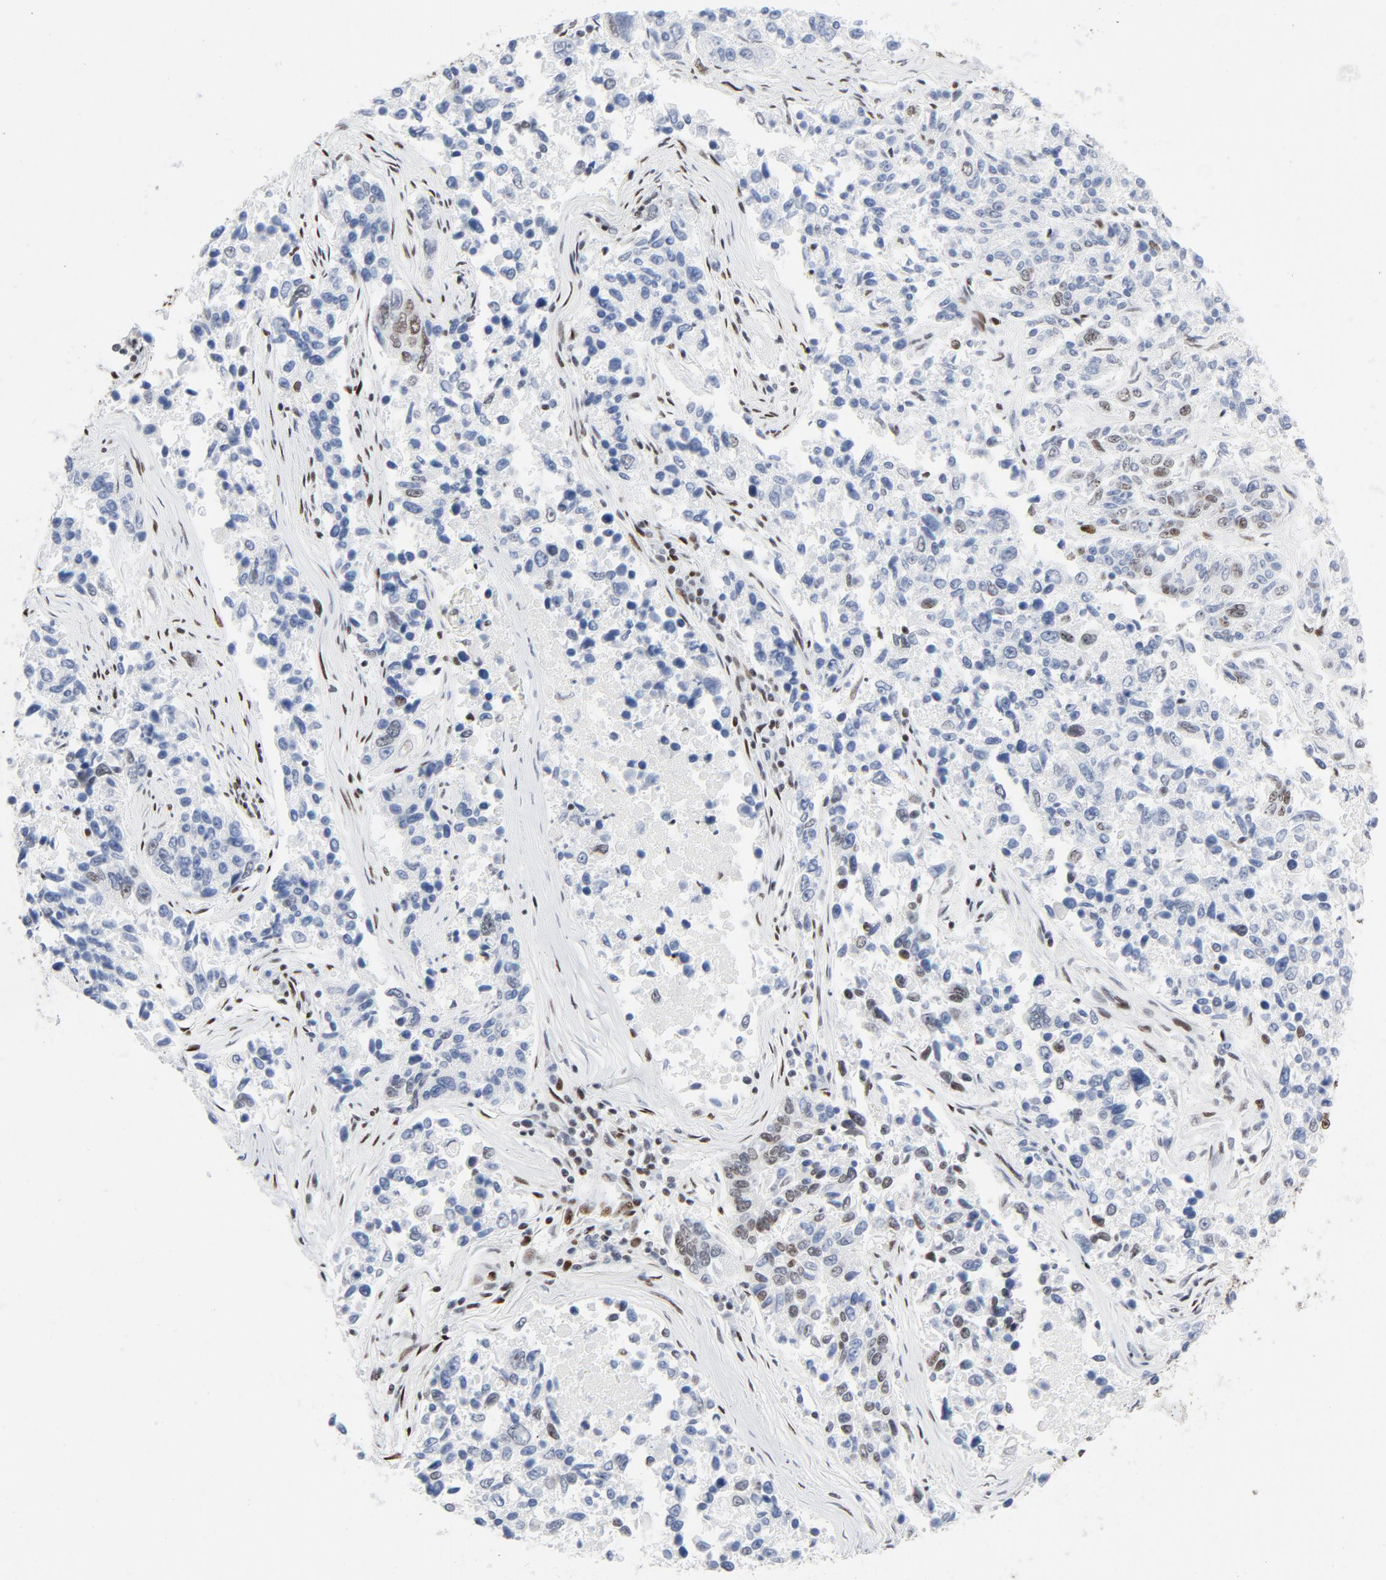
{"staining": {"intensity": "moderate", "quantity": "<25%", "location": "nuclear"}, "tissue": "lung cancer", "cell_type": "Tumor cells", "image_type": "cancer", "snomed": [{"axis": "morphology", "description": "Adenocarcinoma, NOS"}, {"axis": "topography", "description": "Lung"}], "caption": "IHC micrograph of human lung cancer stained for a protein (brown), which shows low levels of moderate nuclear positivity in about <25% of tumor cells.", "gene": "HSF1", "patient": {"sex": "male", "age": 84}}